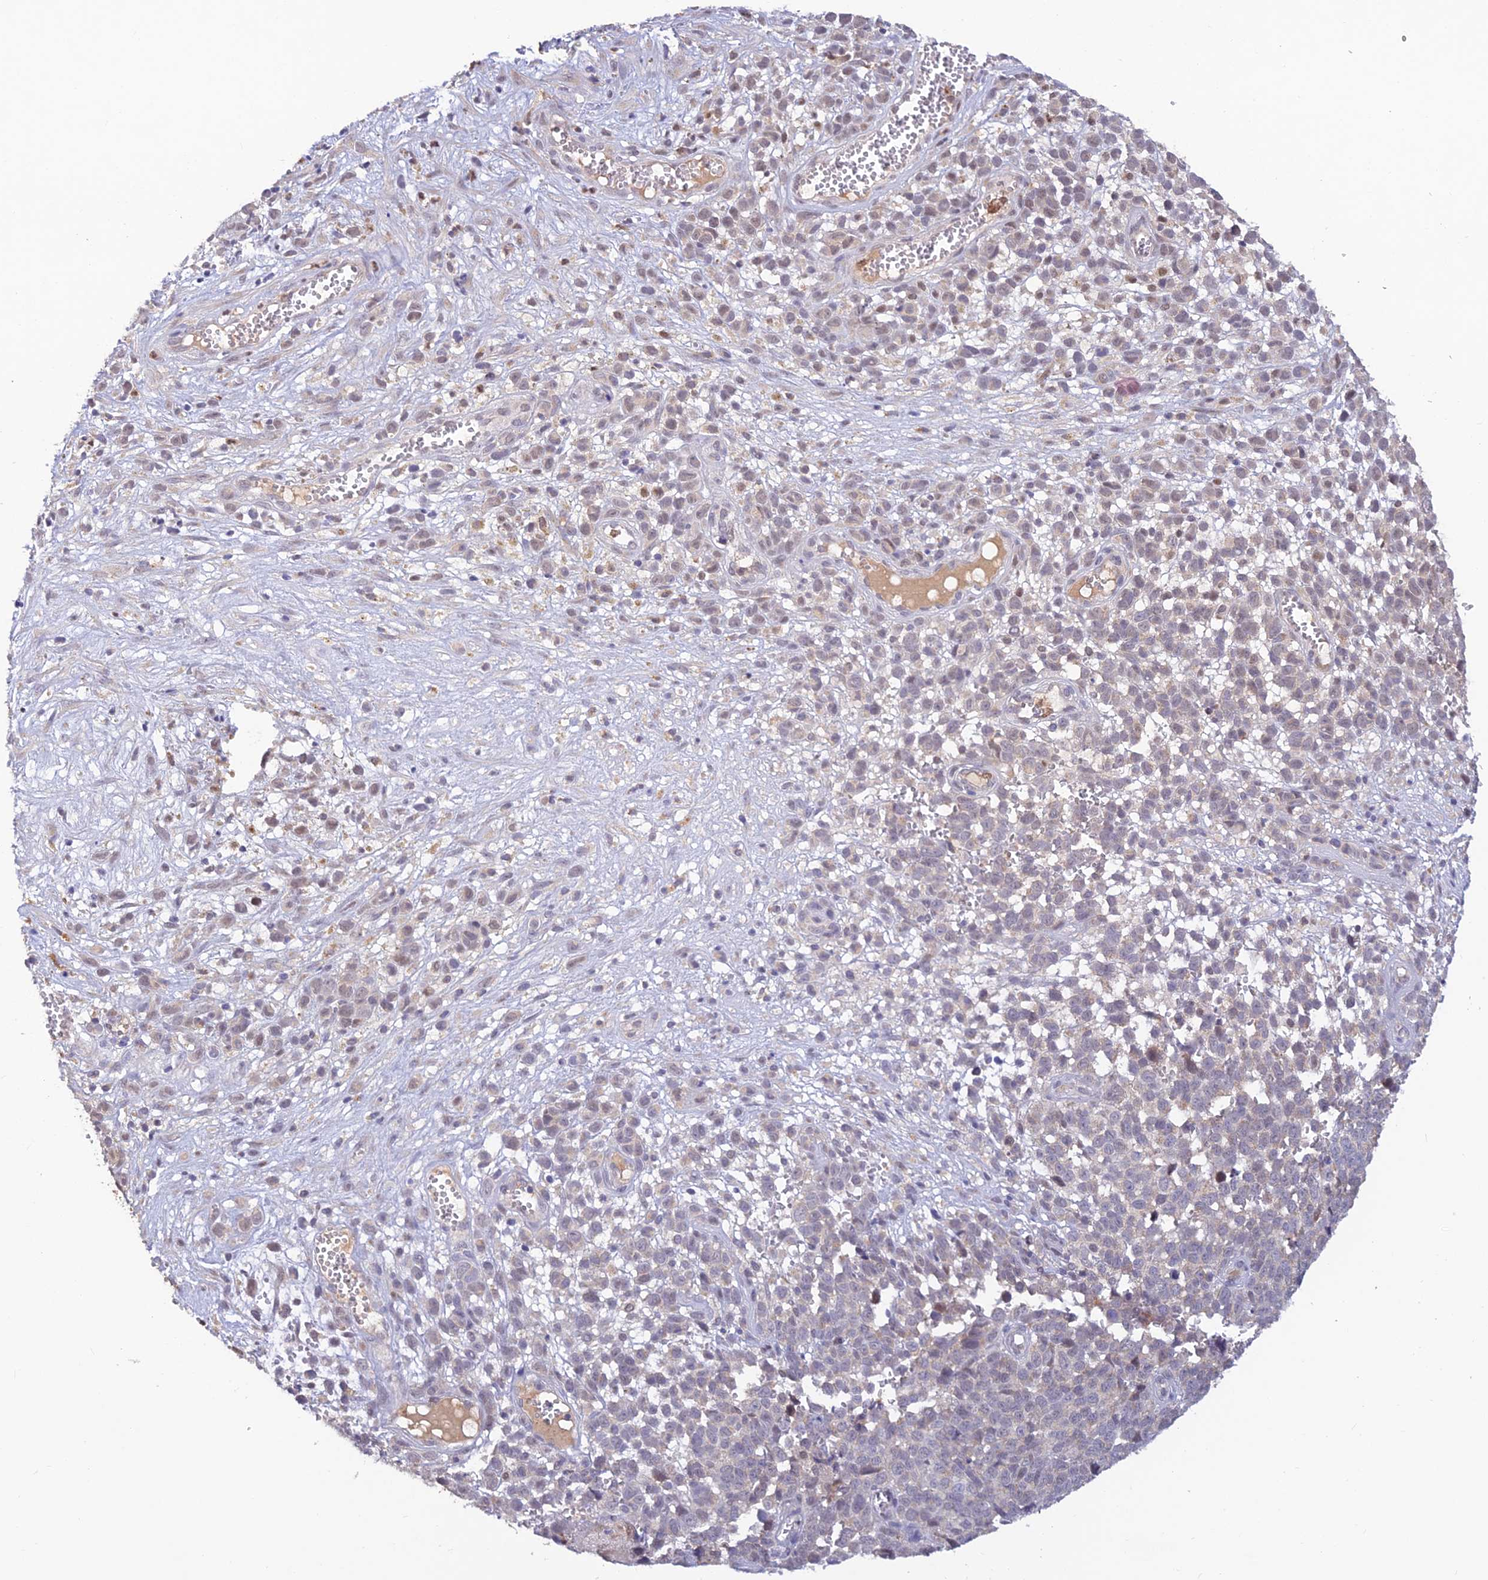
{"staining": {"intensity": "negative", "quantity": "none", "location": "none"}, "tissue": "melanoma", "cell_type": "Tumor cells", "image_type": "cancer", "snomed": [{"axis": "morphology", "description": "Malignant melanoma, NOS"}, {"axis": "topography", "description": "Nose, NOS"}], "caption": "The immunohistochemistry micrograph has no significant staining in tumor cells of melanoma tissue. (Immunohistochemistry (ihc), brightfield microscopy, high magnification).", "gene": "FASTKD5", "patient": {"sex": "female", "age": 48}}